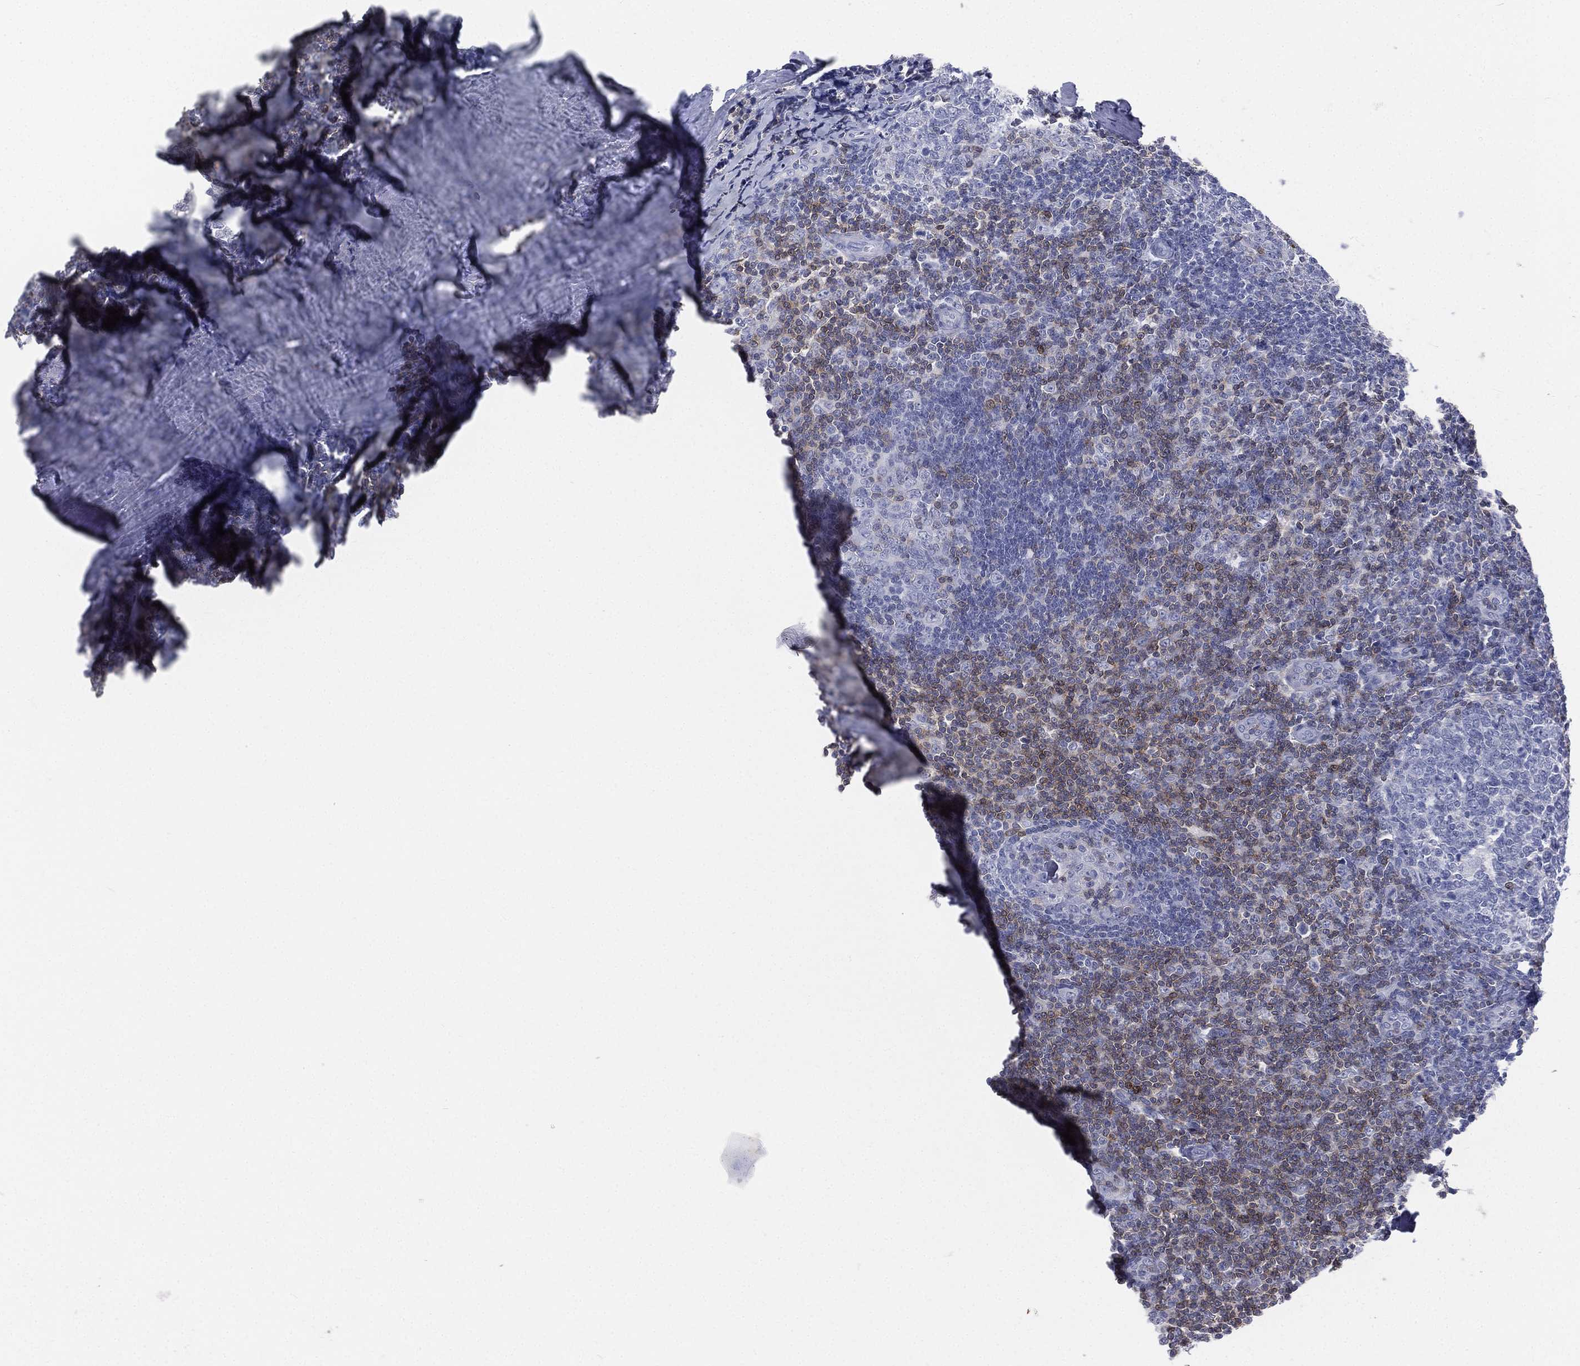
{"staining": {"intensity": "weak", "quantity": "<25%", "location": "cytoplasmic/membranous"}, "tissue": "tonsil", "cell_type": "Germinal center cells", "image_type": "normal", "snomed": [{"axis": "morphology", "description": "Normal tissue, NOS"}, {"axis": "topography", "description": "Tonsil"}], "caption": "Immunohistochemistry (IHC) histopathology image of normal tonsil: tonsil stained with DAB exhibits no significant protein staining in germinal center cells.", "gene": "CD3D", "patient": {"sex": "male", "age": 20}}